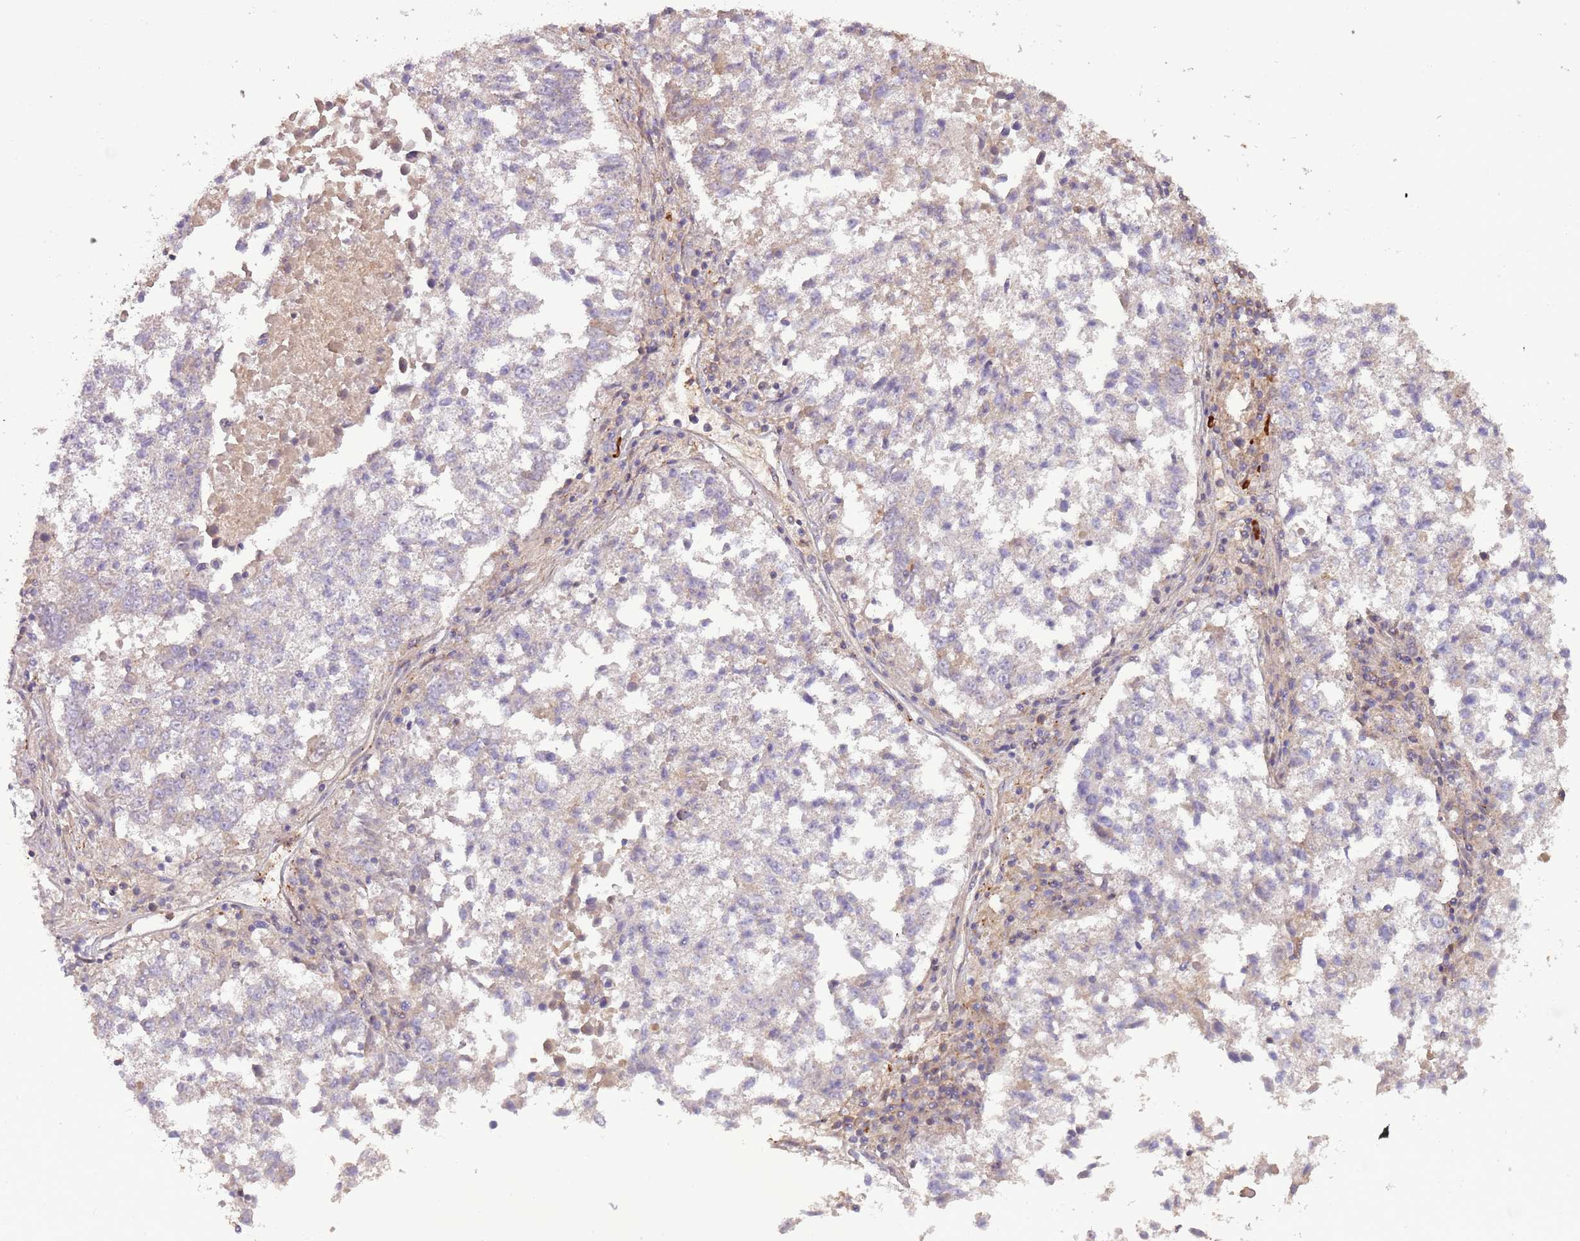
{"staining": {"intensity": "negative", "quantity": "none", "location": "none"}, "tissue": "lung cancer", "cell_type": "Tumor cells", "image_type": "cancer", "snomed": [{"axis": "morphology", "description": "Squamous cell carcinoma, NOS"}, {"axis": "topography", "description": "Lung"}], "caption": "This is a photomicrograph of IHC staining of lung cancer, which shows no positivity in tumor cells.", "gene": "RNF128", "patient": {"sex": "male", "age": 73}}